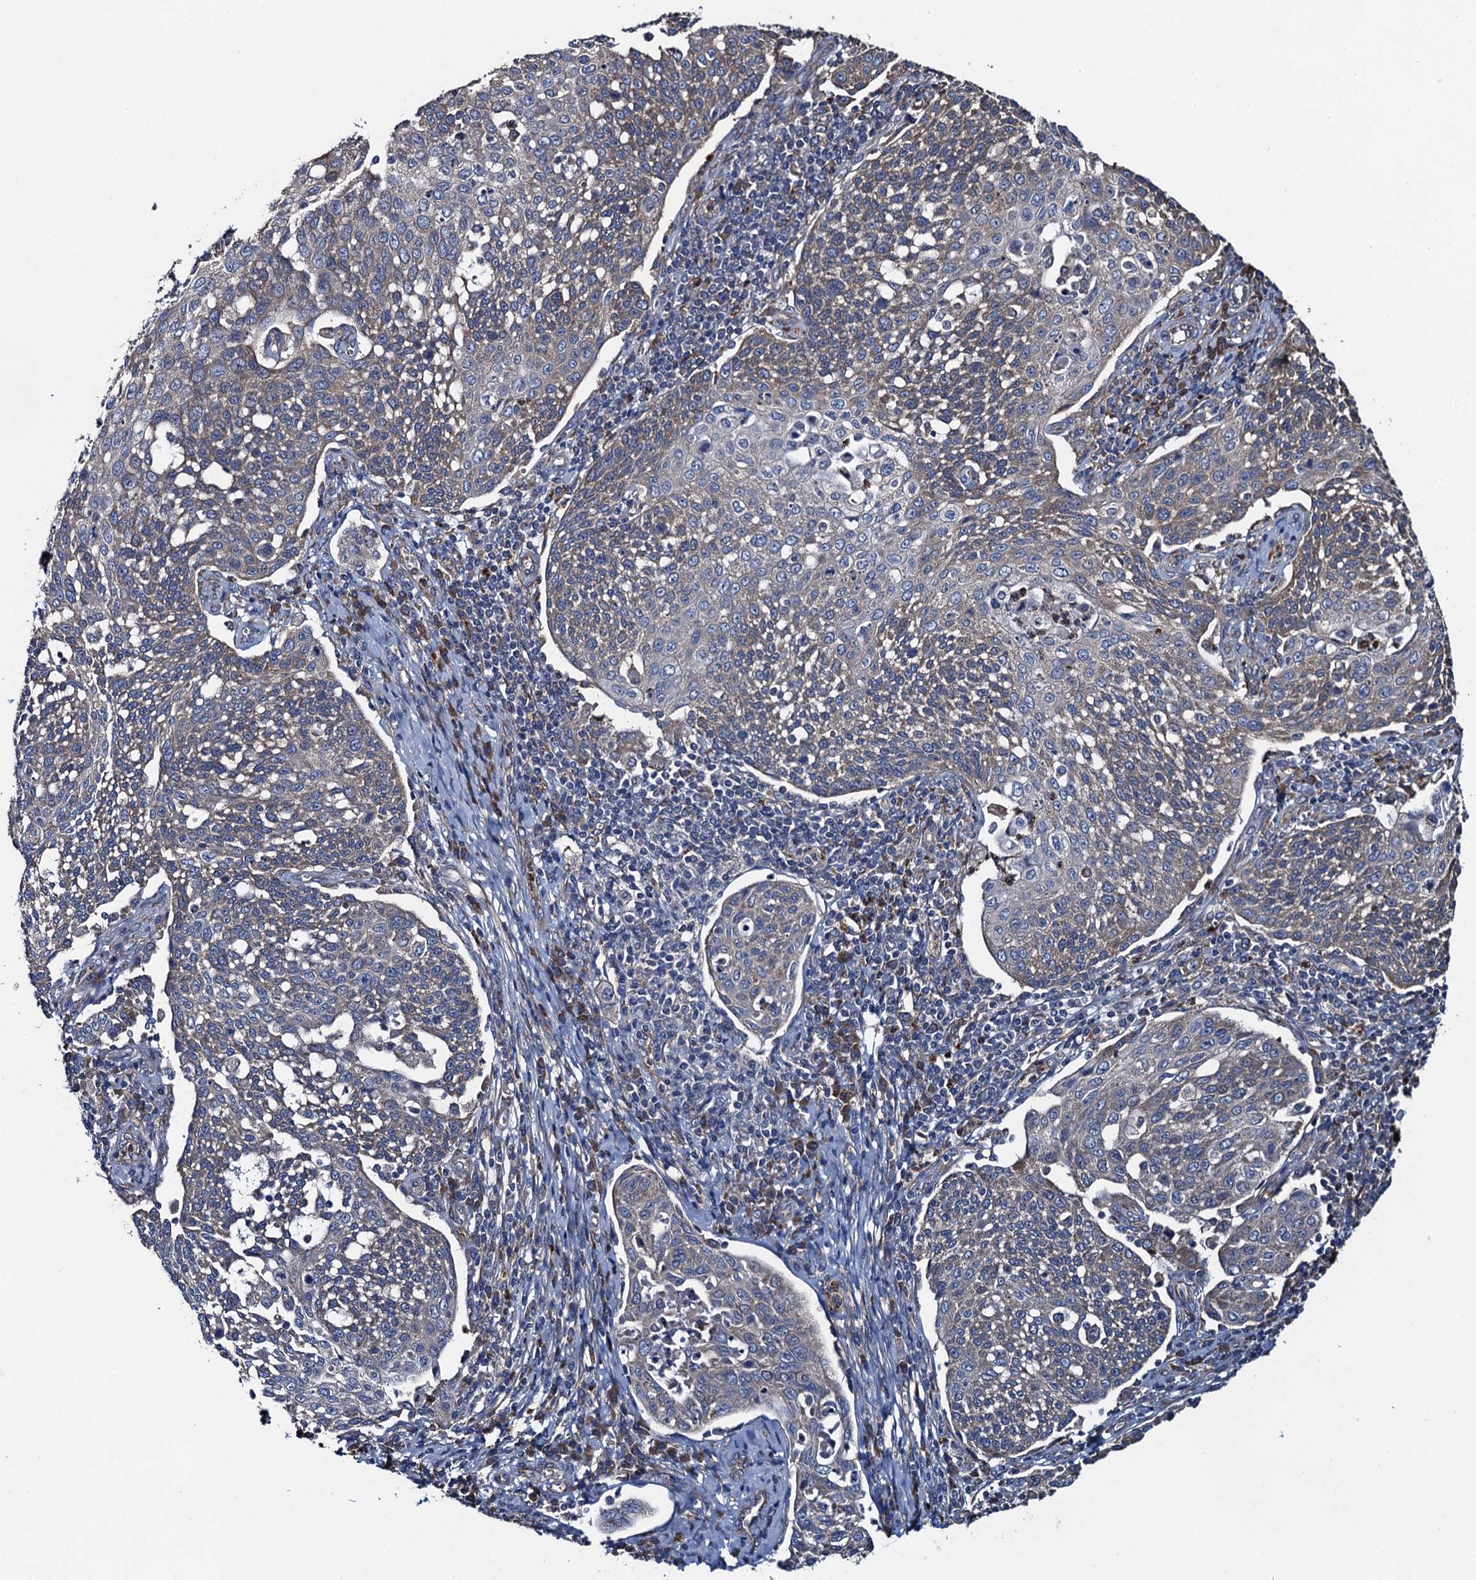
{"staining": {"intensity": "weak", "quantity": "25%-75%", "location": "cytoplasmic/membranous"}, "tissue": "cervical cancer", "cell_type": "Tumor cells", "image_type": "cancer", "snomed": [{"axis": "morphology", "description": "Squamous cell carcinoma, NOS"}, {"axis": "topography", "description": "Cervix"}], "caption": "Squamous cell carcinoma (cervical) stained for a protein demonstrates weak cytoplasmic/membranous positivity in tumor cells. (Brightfield microscopy of DAB IHC at high magnification).", "gene": "ADCY9", "patient": {"sex": "female", "age": 34}}